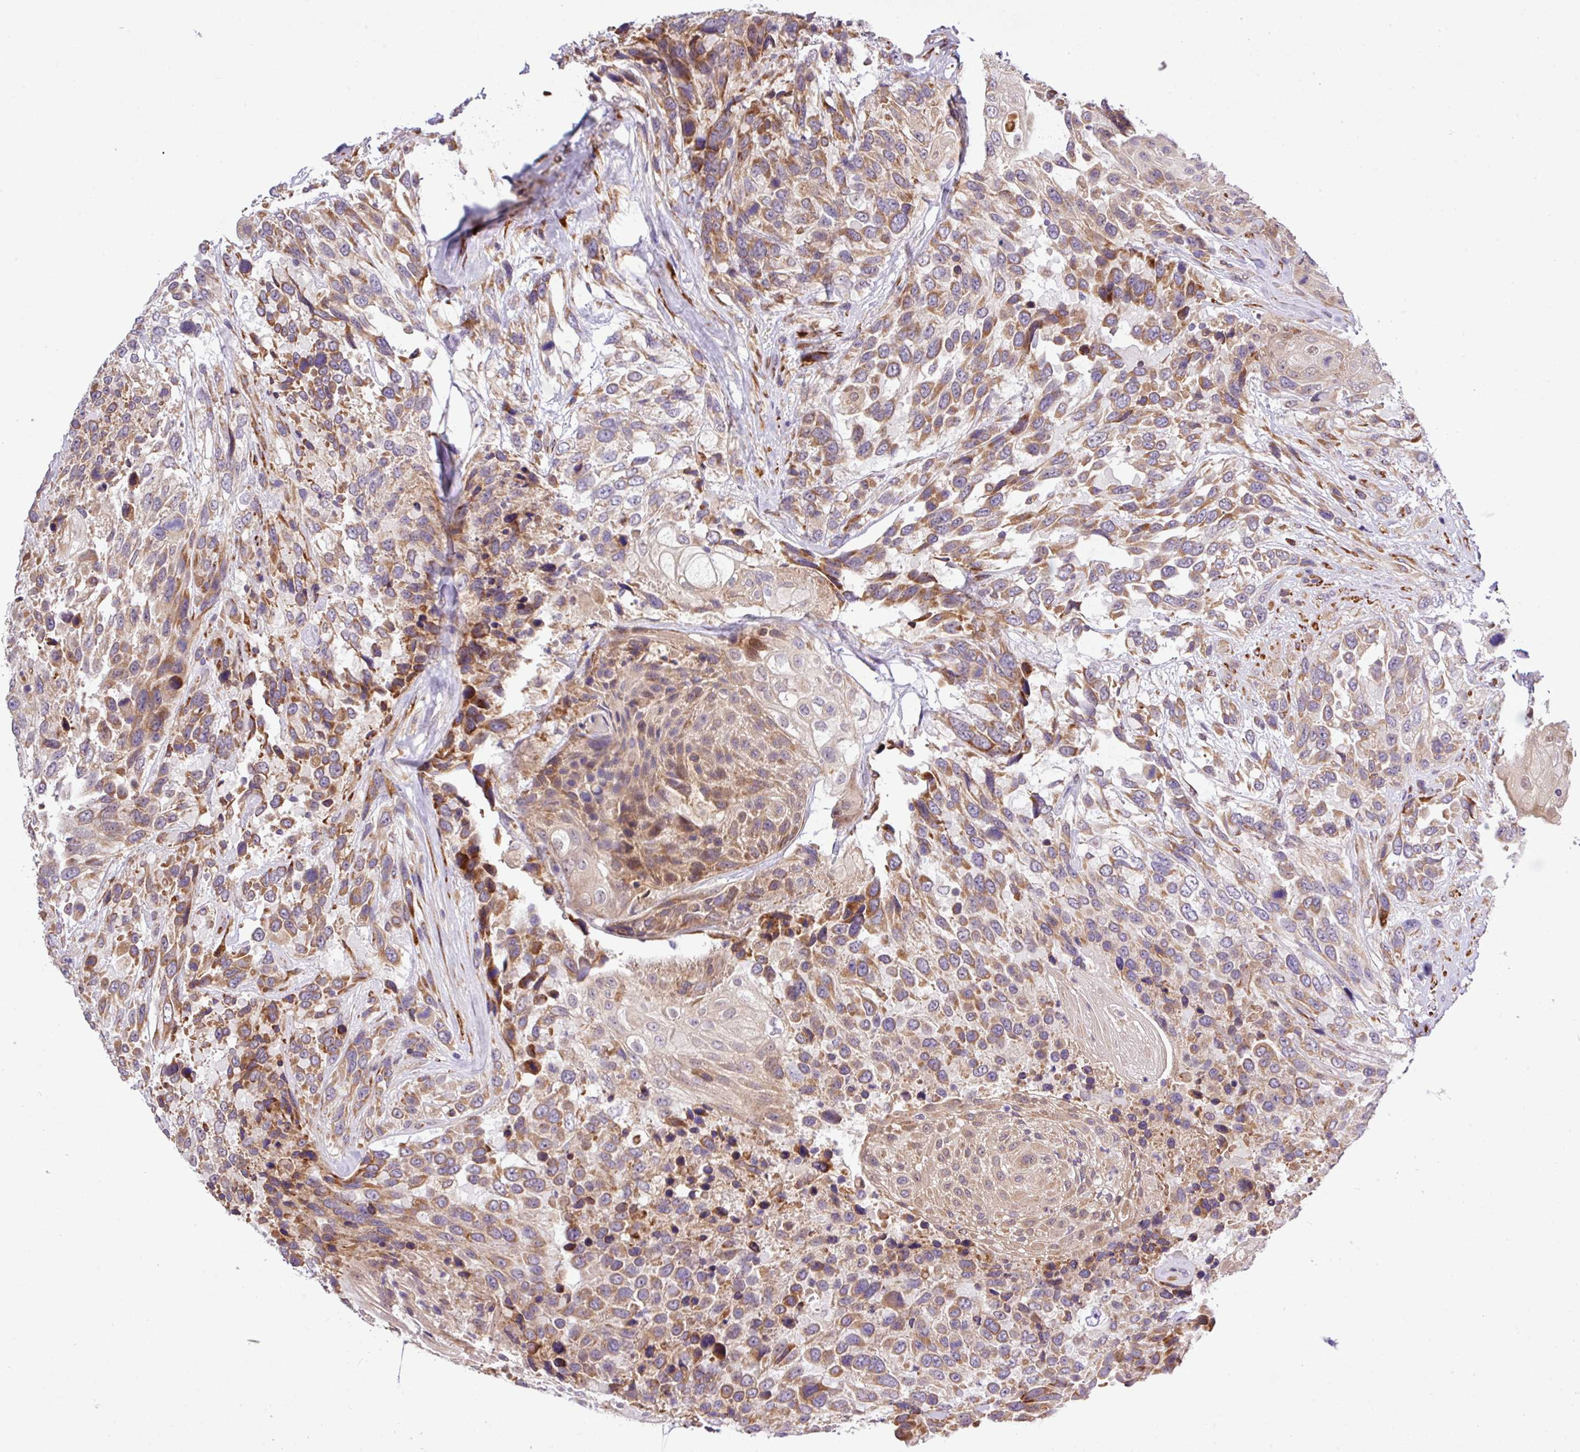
{"staining": {"intensity": "moderate", "quantity": ">75%", "location": "cytoplasmic/membranous"}, "tissue": "urothelial cancer", "cell_type": "Tumor cells", "image_type": "cancer", "snomed": [{"axis": "morphology", "description": "Urothelial carcinoma, High grade"}, {"axis": "topography", "description": "Urinary bladder"}], "caption": "Tumor cells demonstrate medium levels of moderate cytoplasmic/membranous expression in about >75% of cells in human urothelial cancer.", "gene": "TM2D2", "patient": {"sex": "female", "age": 70}}